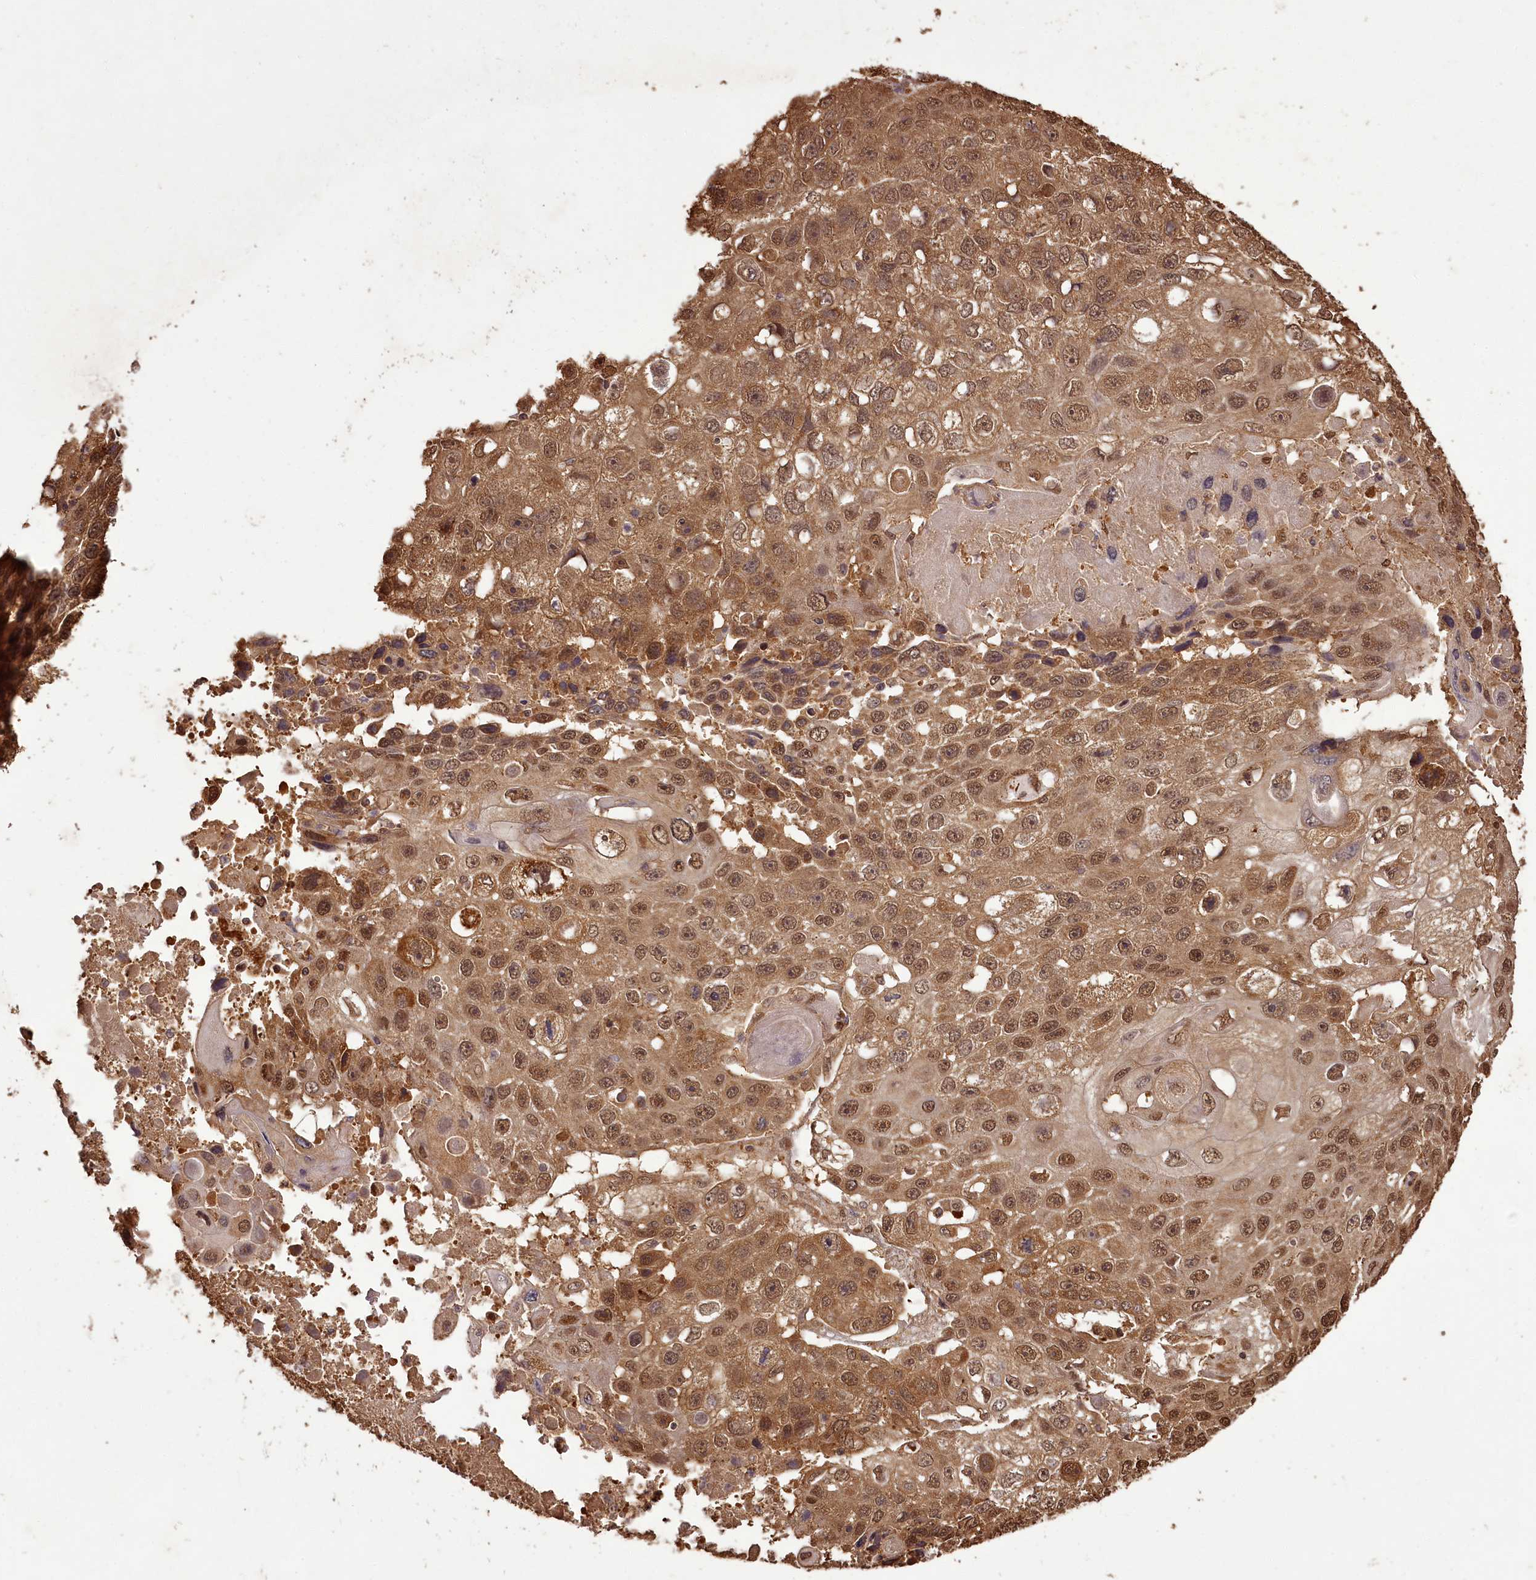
{"staining": {"intensity": "moderate", "quantity": ">75%", "location": "cytoplasmic/membranous,nuclear"}, "tissue": "lung cancer", "cell_type": "Tumor cells", "image_type": "cancer", "snomed": [{"axis": "morphology", "description": "Squamous cell carcinoma, NOS"}, {"axis": "topography", "description": "Lung"}], "caption": "A photomicrograph showing moderate cytoplasmic/membranous and nuclear positivity in about >75% of tumor cells in lung squamous cell carcinoma, as visualized by brown immunohistochemical staining.", "gene": "NPRL2", "patient": {"sex": "male", "age": 61}}